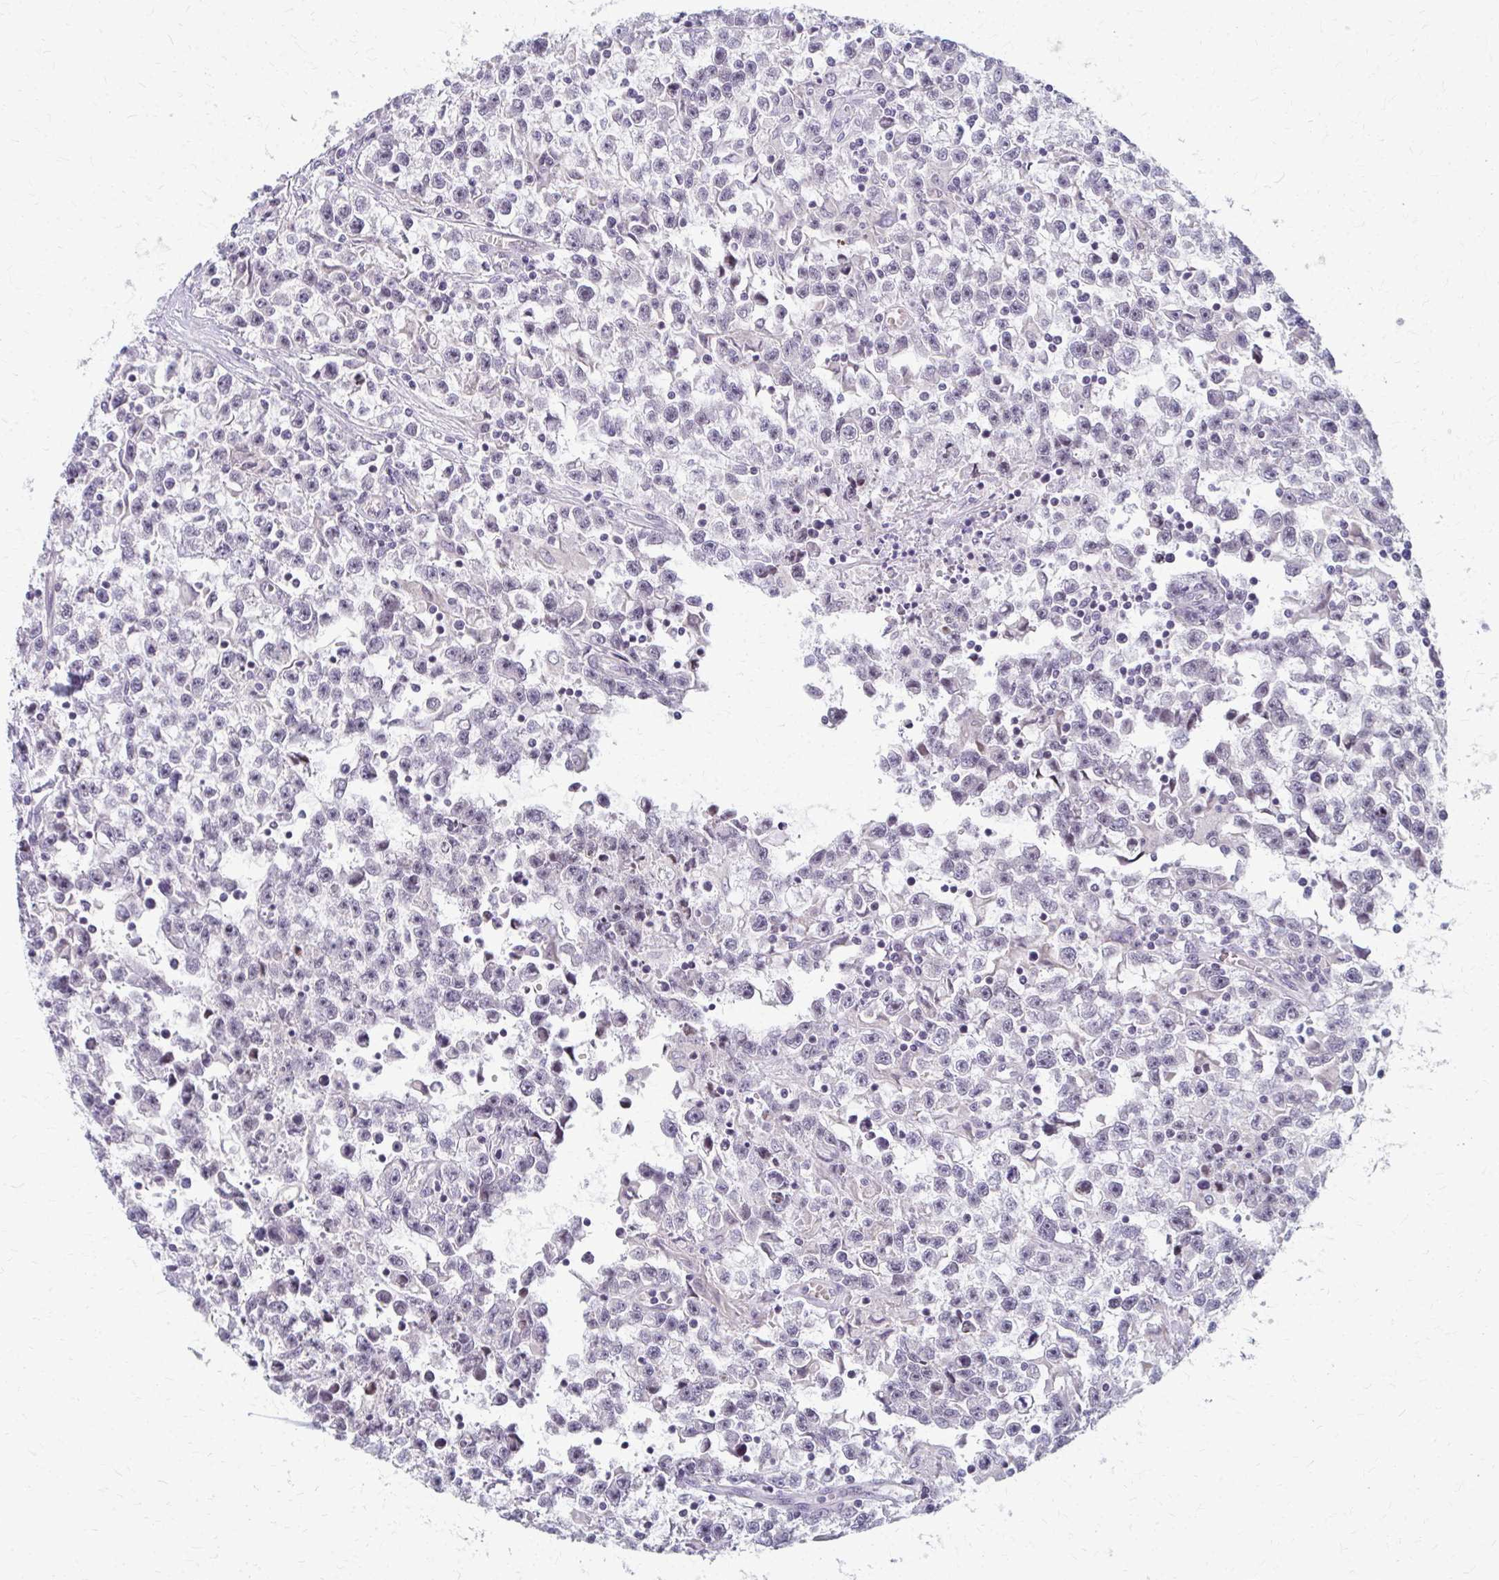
{"staining": {"intensity": "negative", "quantity": "none", "location": "none"}, "tissue": "testis cancer", "cell_type": "Tumor cells", "image_type": "cancer", "snomed": [{"axis": "morphology", "description": "Seminoma, NOS"}, {"axis": "topography", "description": "Testis"}], "caption": "This image is of testis seminoma stained with immunohistochemistry (IHC) to label a protein in brown with the nuclei are counter-stained blue. There is no expression in tumor cells.", "gene": "NUDT16", "patient": {"sex": "male", "age": 31}}